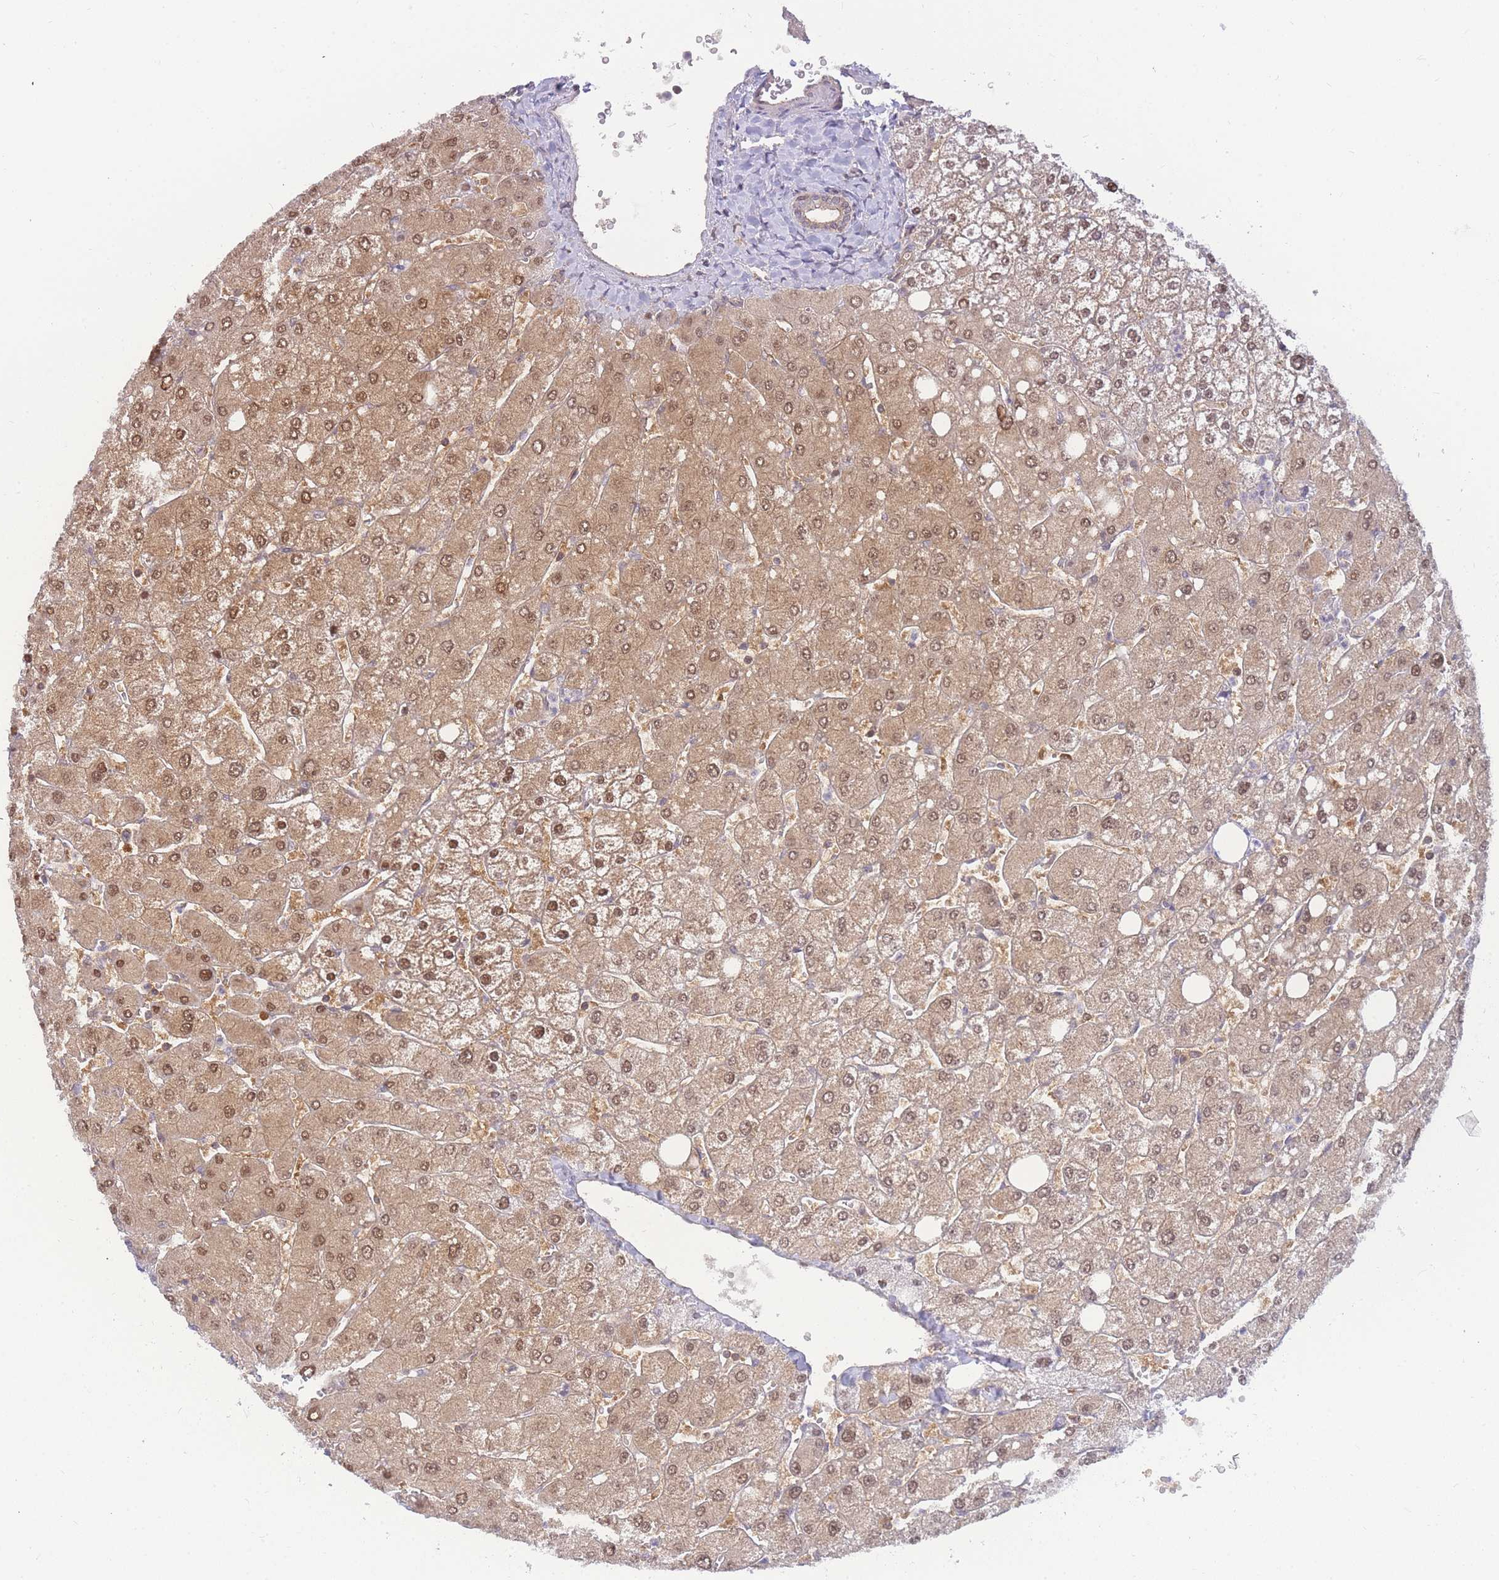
{"staining": {"intensity": "weak", "quantity": "25%-75%", "location": "cytoplasmic/membranous"}, "tissue": "liver", "cell_type": "Cholangiocytes", "image_type": "normal", "snomed": [{"axis": "morphology", "description": "Normal tissue, NOS"}, {"axis": "topography", "description": "Liver"}], "caption": "Immunohistochemical staining of benign liver displays 25%-75% levels of weak cytoplasmic/membranous protein positivity in approximately 25%-75% of cholangiocytes.", "gene": "KIAA1191", "patient": {"sex": "male", "age": 55}}